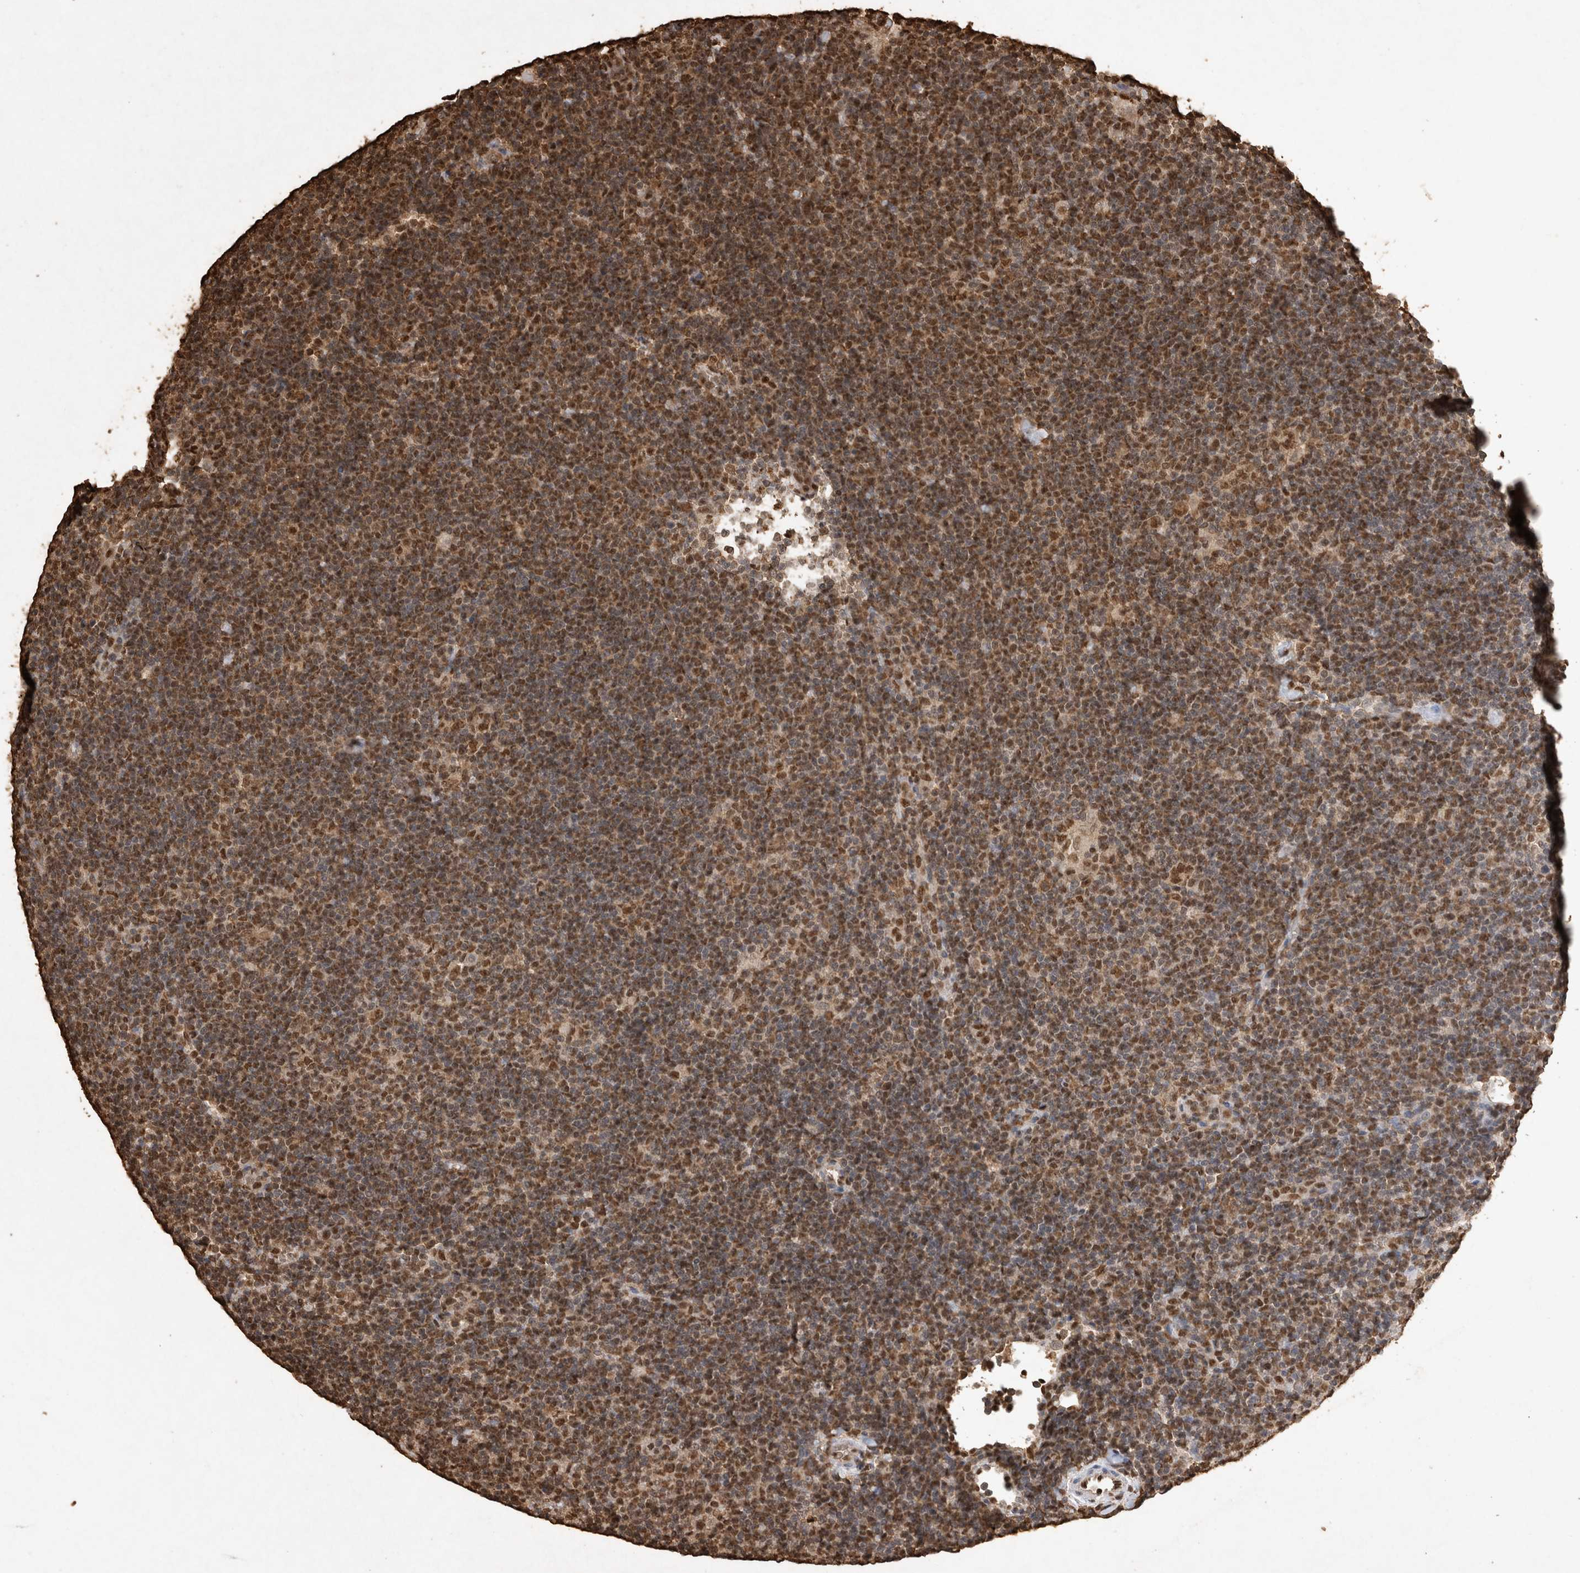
{"staining": {"intensity": "moderate", "quantity": ">75%", "location": "nuclear"}, "tissue": "lymphoma", "cell_type": "Tumor cells", "image_type": "cancer", "snomed": [{"axis": "morphology", "description": "Hodgkin's disease, NOS"}, {"axis": "topography", "description": "Lymph node"}], "caption": "Moderate nuclear positivity for a protein is identified in about >75% of tumor cells of Hodgkin's disease using immunohistochemistry.", "gene": "OAS2", "patient": {"sex": "female", "age": 57}}